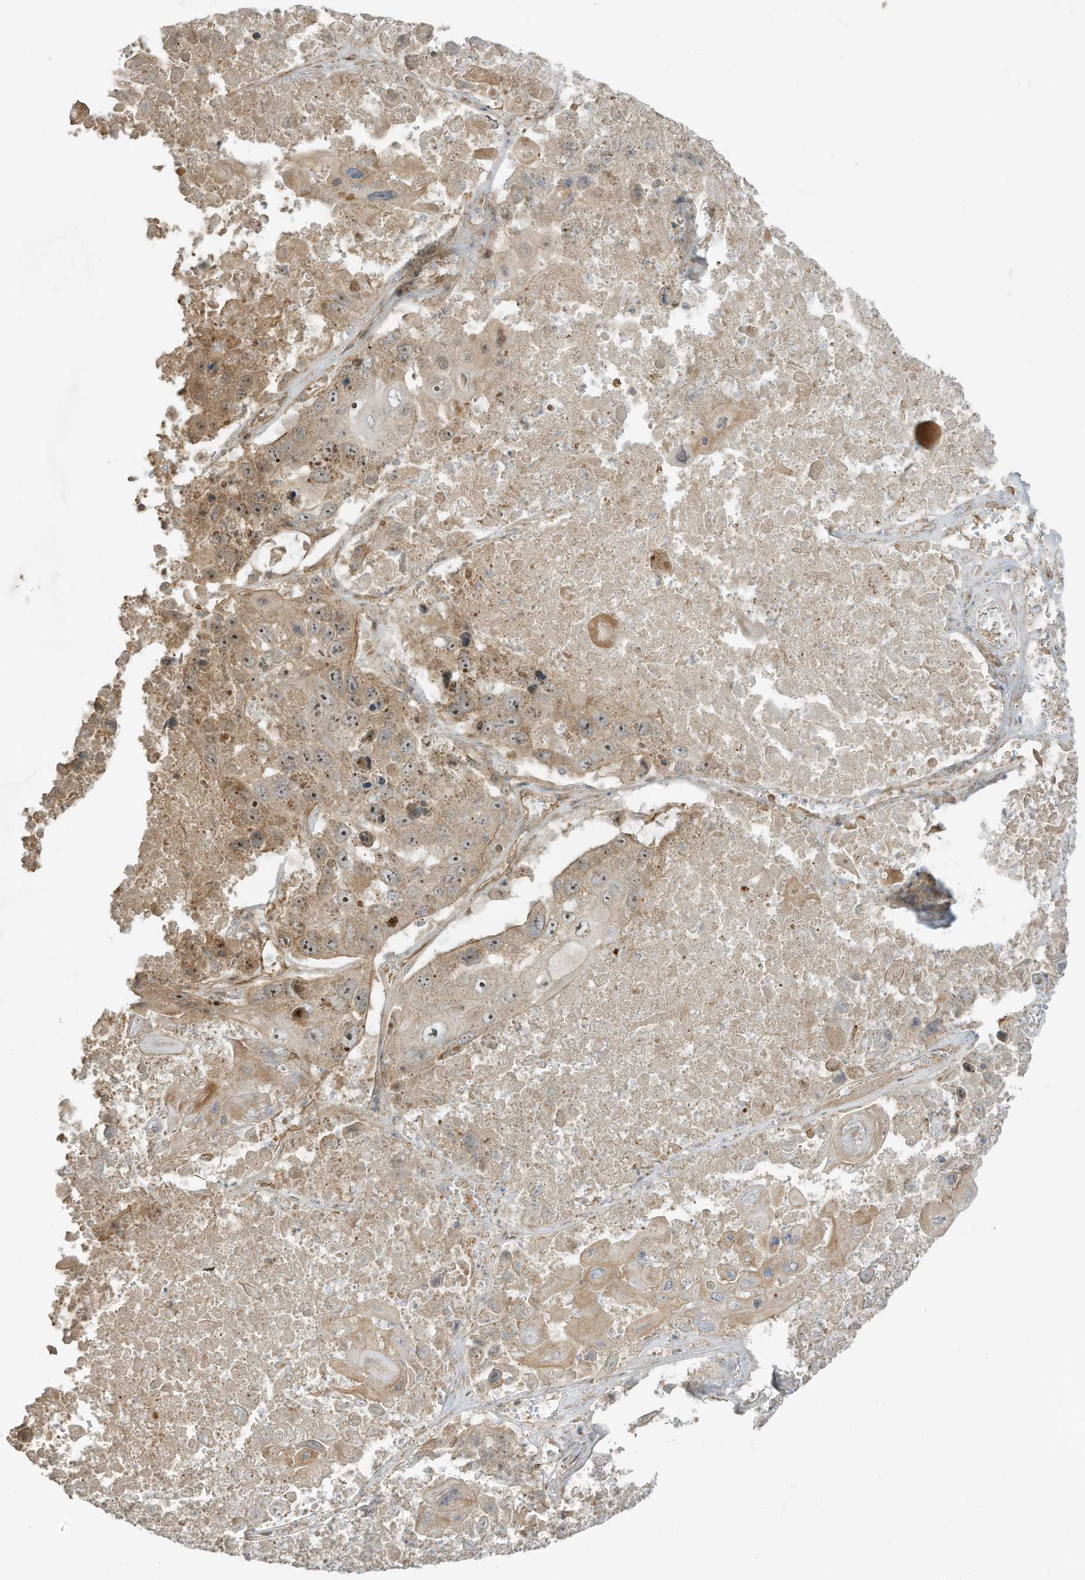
{"staining": {"intensity": "weak", "quantity": "25%-75%", "location": "cytoplasmic/membranous"}, "tissue": "lung cancer", "cell_type": "Tumor cells", "image_type": "cancer", "snomed": [{"axis": "morphology", "description": "Squamous cell carcinoma, NOS"}, {"axis": "topography", "description": "Lung"}], "caption": "Weak cytoplasmic/membranous staining for a protein is identified in about 25%-75% of tumor cells of lung cancer (squamous cell carcinoma) using IHC.", "gene": "ENTR1", "patient": {"sex": "male", "age": 61}}